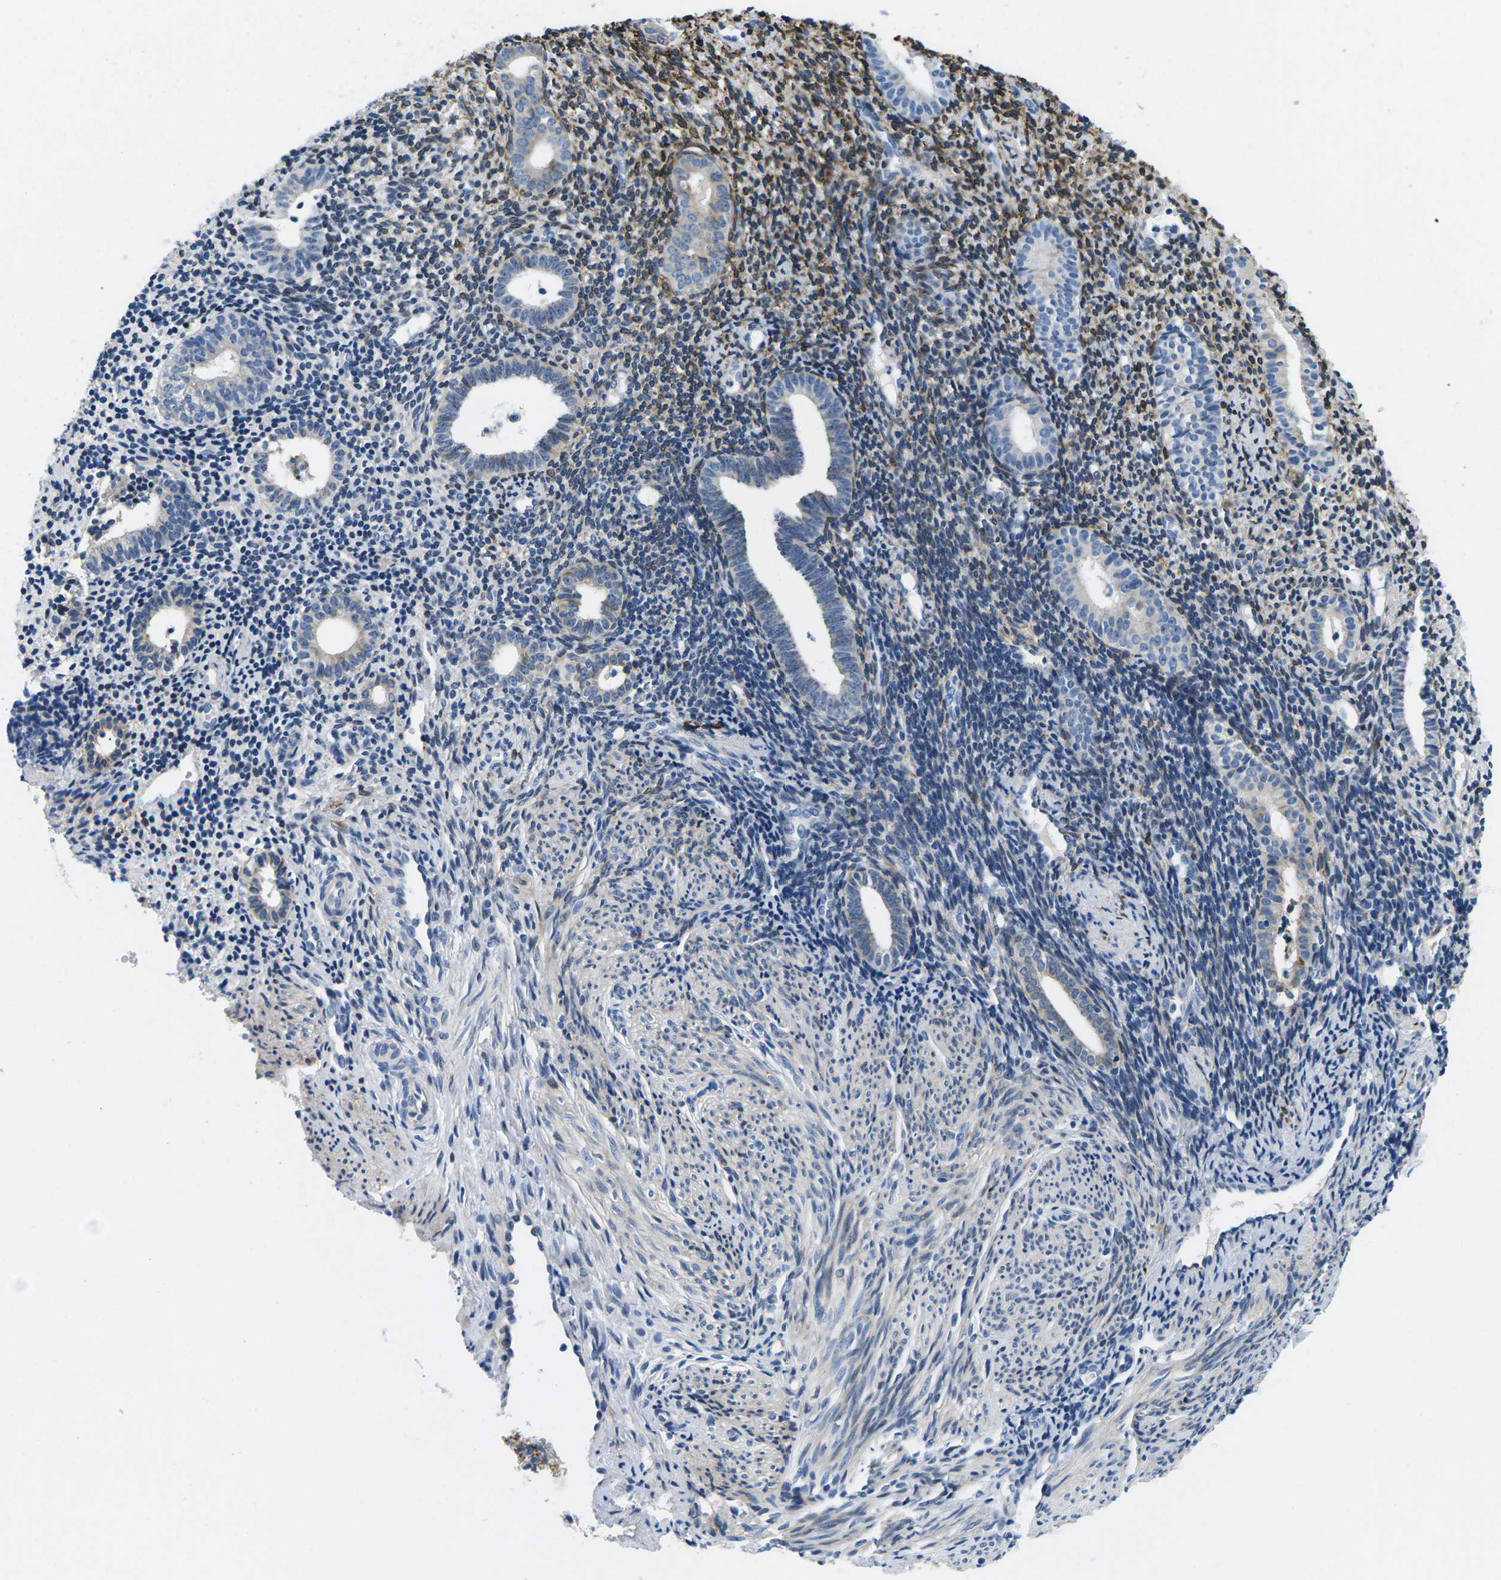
{"staining": {"intensity": "moderate", "quantity": "<25%", "location": "cytoplasmic/membranous"}, "tissue": "endometrium", "cell_type": "Cells in endometrial stroma", "image_type": "normal", "snomed": [{"axis": "morphology", "description": "Normal tissue, NOS"}, {"axis": "topography", "description": "Endometrium"}], "caption": "Protein staining of normal endometrium exhibits moderate cytoplasmic/membranous positivity in about <25% of cells in endometrial stroma. (IHC, brightfield microscopy, high magnification).", "gene": "TSPAN2", "patient": {"sex": "female", "age": 50}}